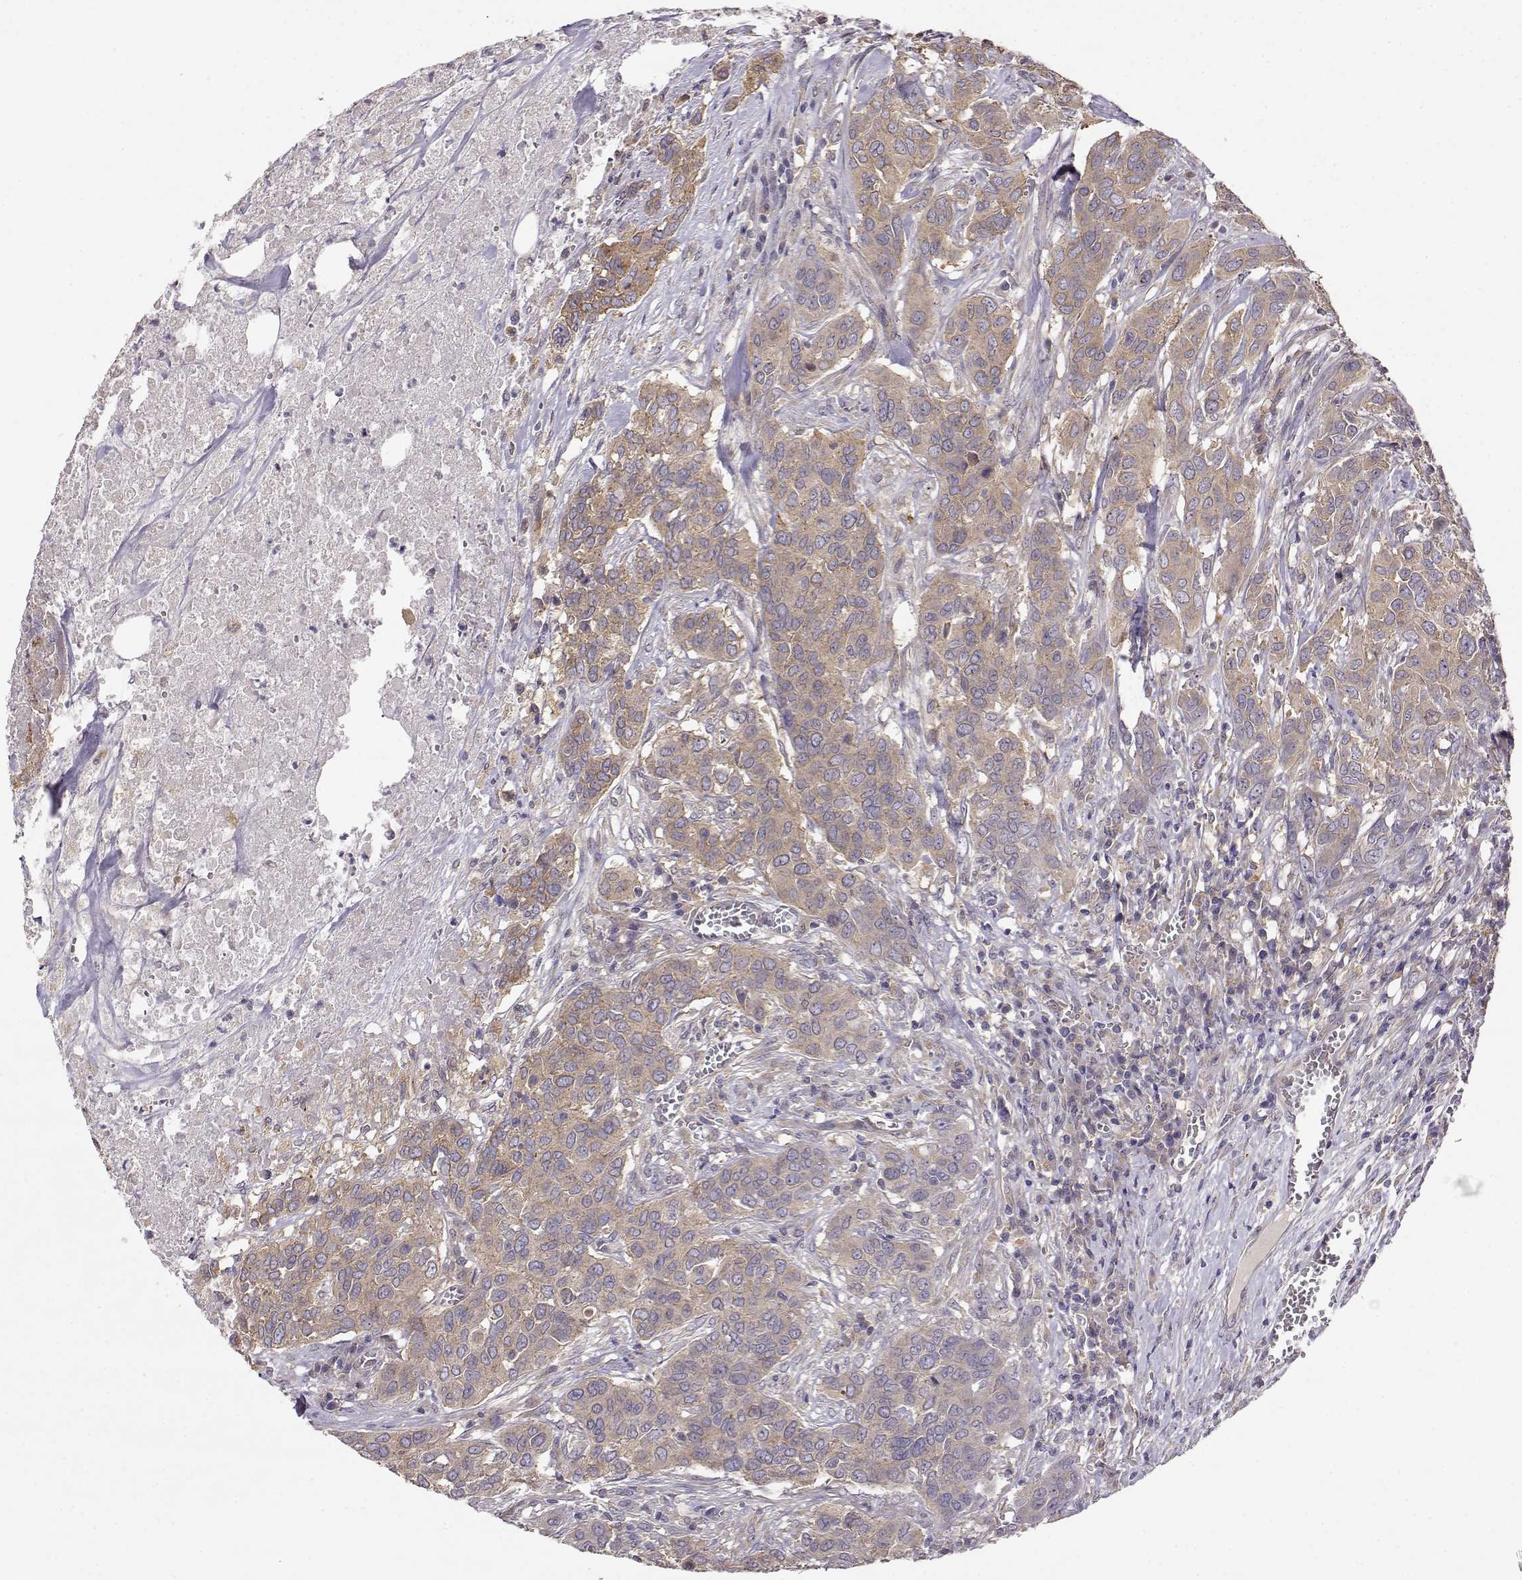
{"staining": {"intensity": "weak", "quantity": ">75%", "location": "cytoplasmic/membranous"}, "tissue": "urothelial cancer", "cell_type": "Tumor cells", "image_type": "cancer", "snomed": [{"axis": "morphology", "description": "Urothelial carcinoma, NOS"}, {"axis": "morphology", "description": "Urothelial carcinoma, High grade"}, {"axis": "topography", "description": "Urinary bladder"}], "caption": "Tumor cells show weak cytoplasmic/membranous positivity in approximately >75% of cells in urothelial carcinoma (high-grade). (DAB IHC, brown staining for protein, blue staining for nuclei).", "gene": "CRIM1", "patient": {"sex": "male", "age": 63}}